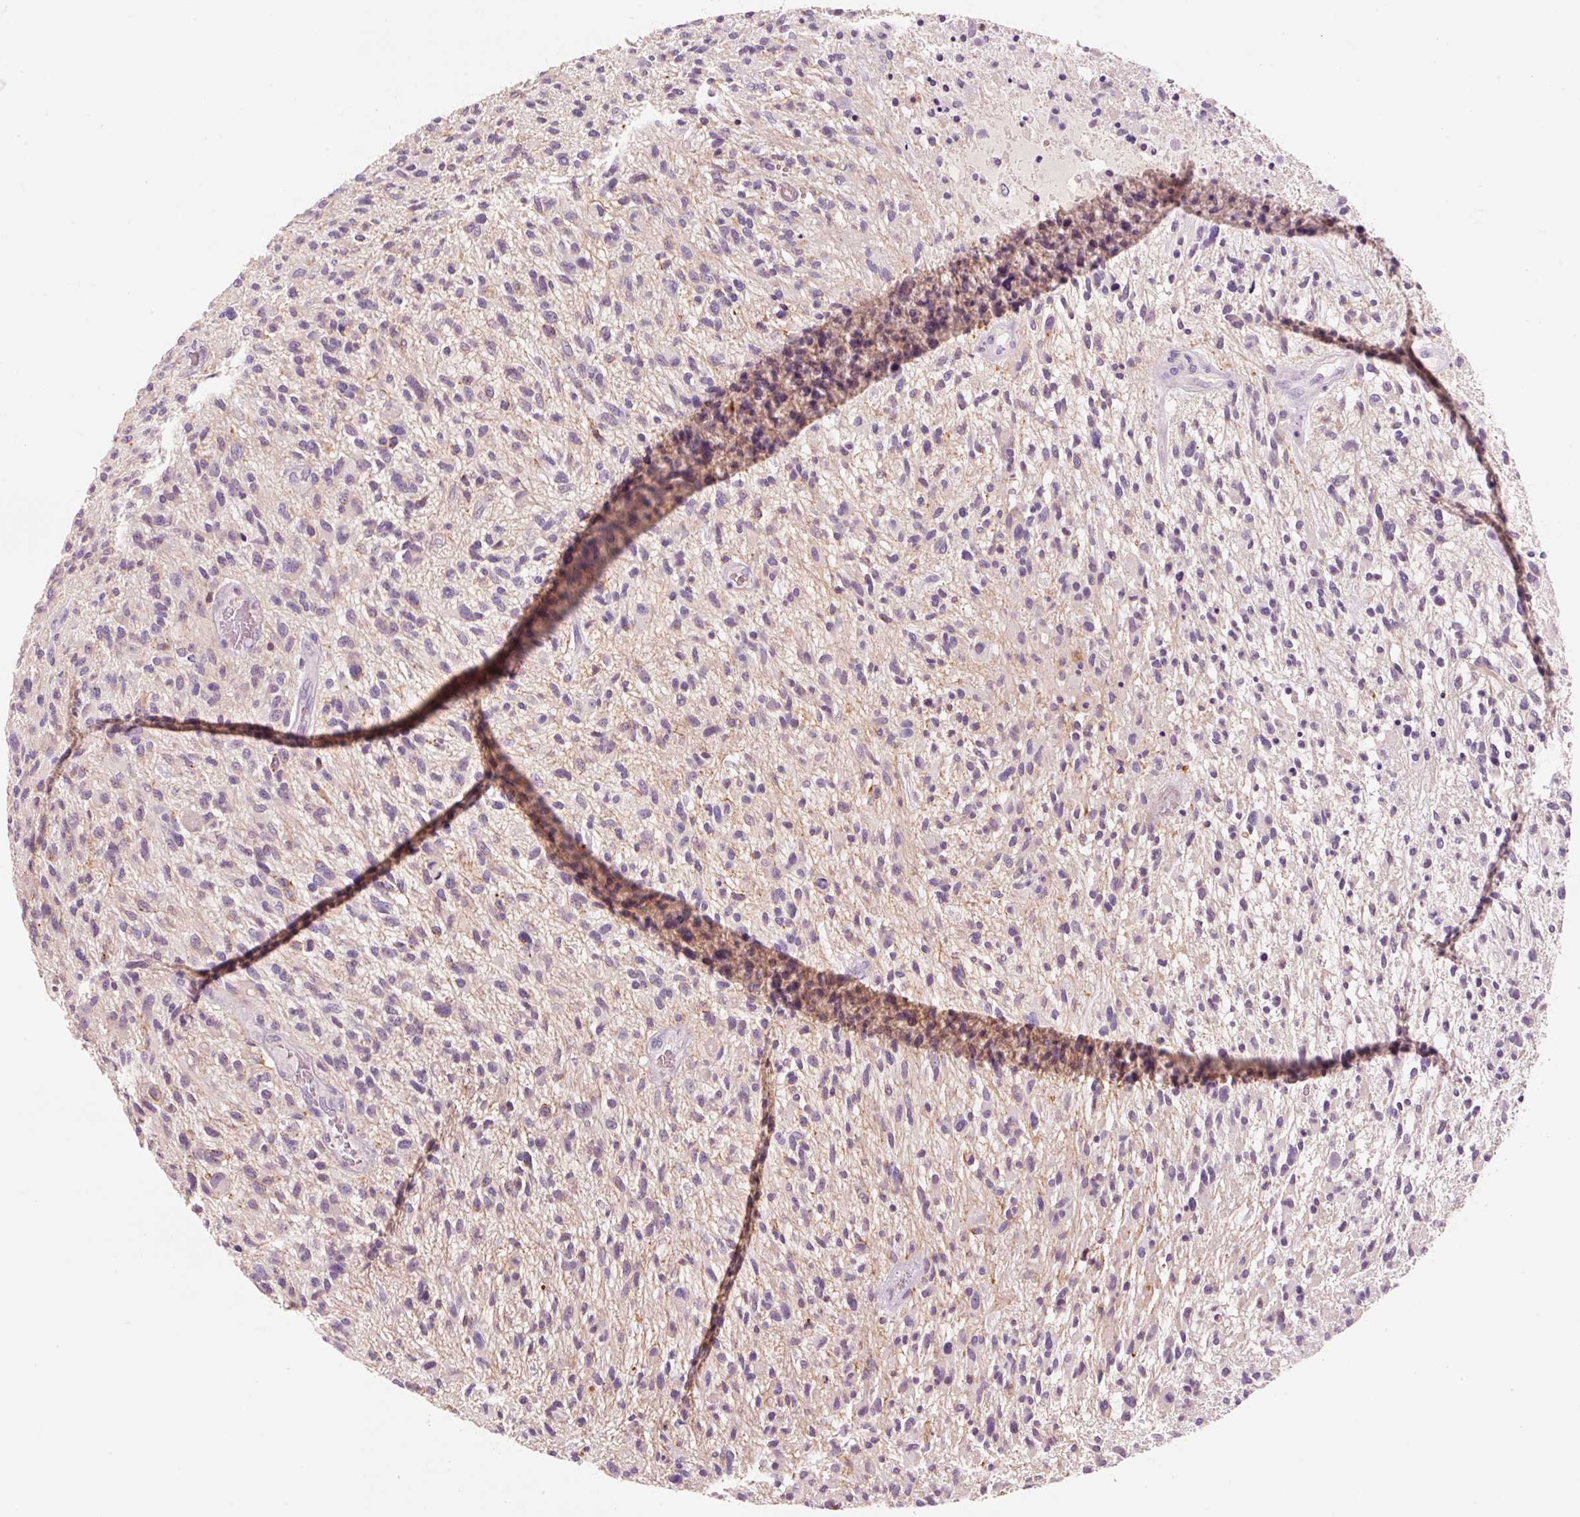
{"staining": {"intensity": "negative", "quantity": "none", "location": "none"}, "tissue": "glioma", "cell_type": "Tumor cells", "image_type": "cancer", "snomed": [{"axis": "morphology", "description": "Glioma, malignant, High grade"}, {"axis": "topography", "description": "Brain"}], "caption": "This is an immunohistochemistry (IHC) photomicrograph of human malignant glioma (high-grade). There is no staining in tumor cells.", "gene": "OR8K1", "patient": {"sex": "male", "age": 47}}